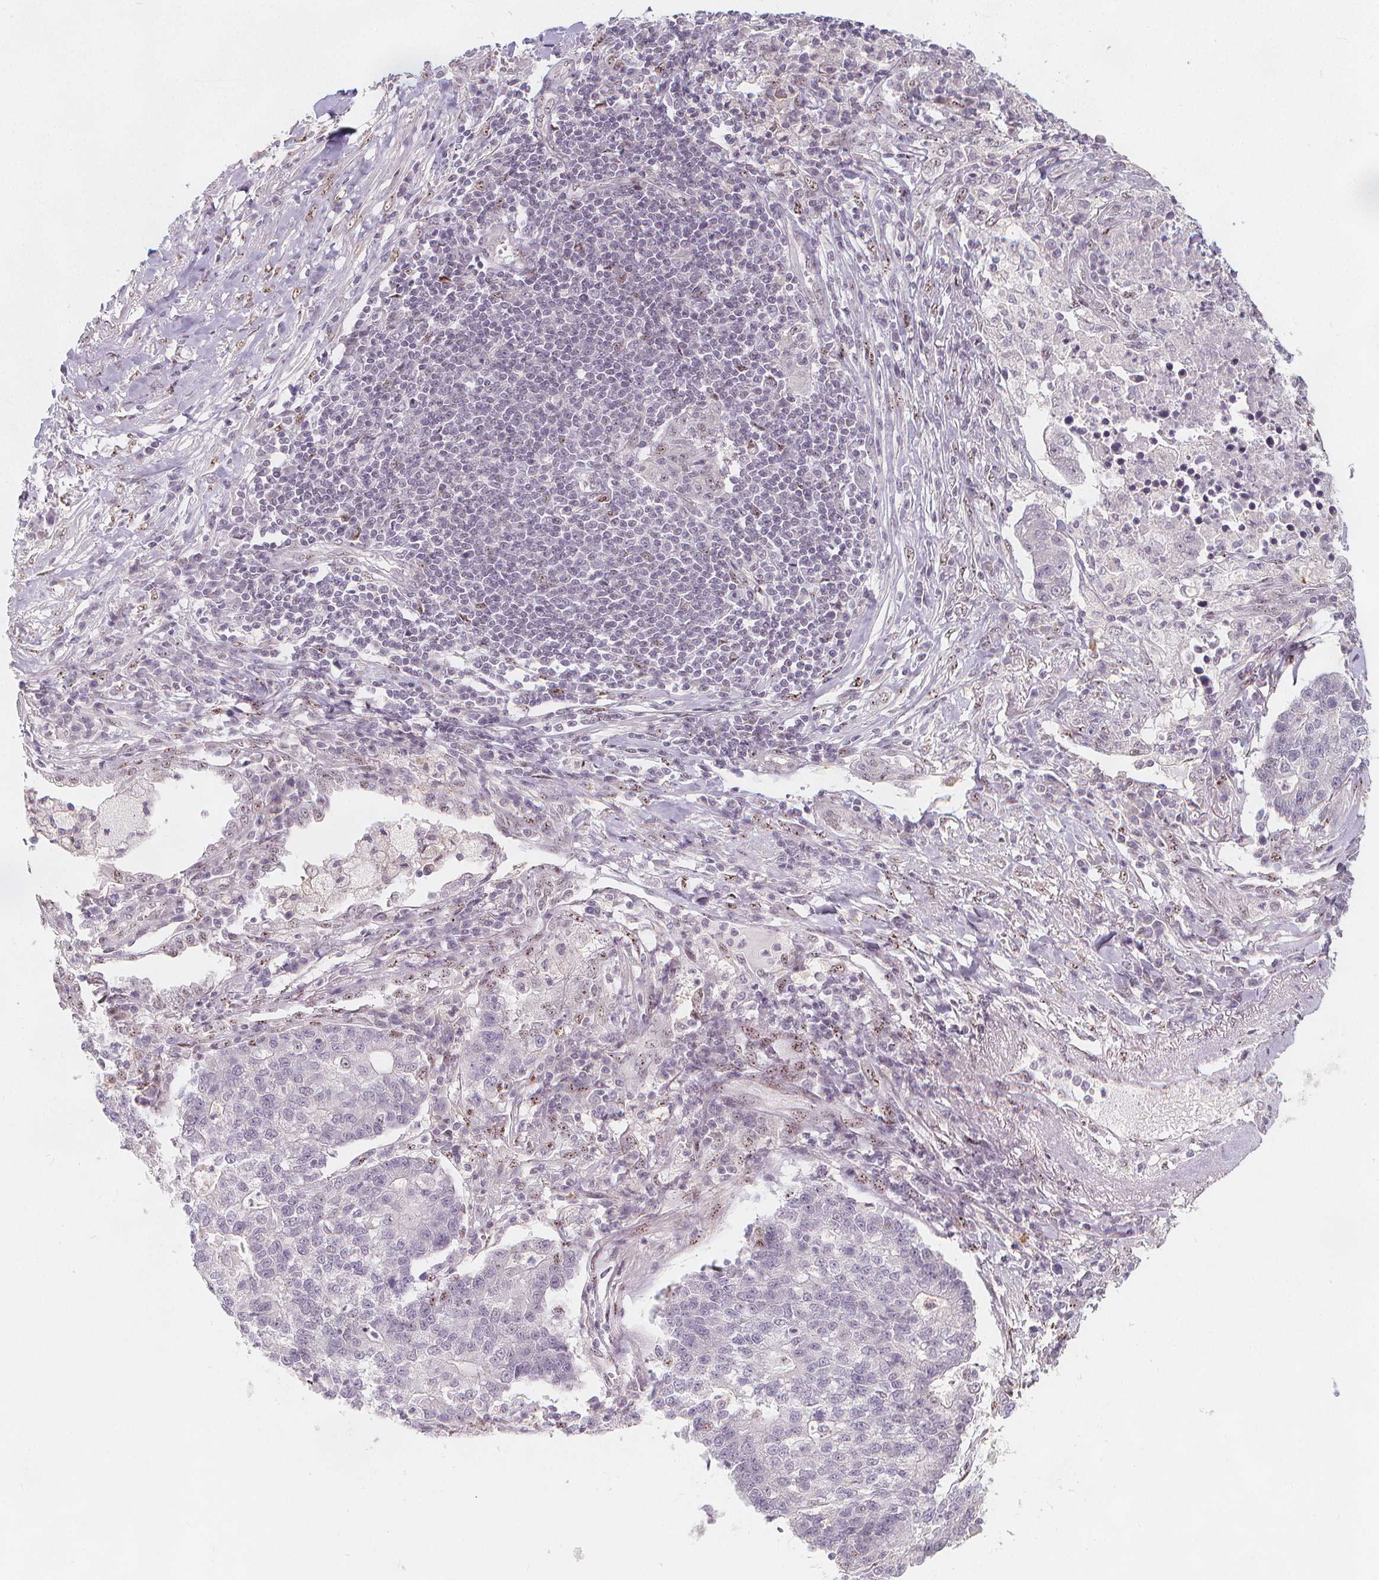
{"staining": {"intensity": "negative", "quantity": "none", "location": "none"}, "tissue": "lung cancer", "cell_type": "Tumor cells", "image_type": "cancer", "snomed": [{"axis": "morphology", "description": "Adenocarcinoma, NOS"}, {"axis": "topography", "description": "Lung"}], "caption": "A high-resolution image shows IHC staining of lung adenocarcinoma, which shows no significant staining in tumor cells.", "gene": "DRC3", "patient": {"sex": "male", "age": 57}}